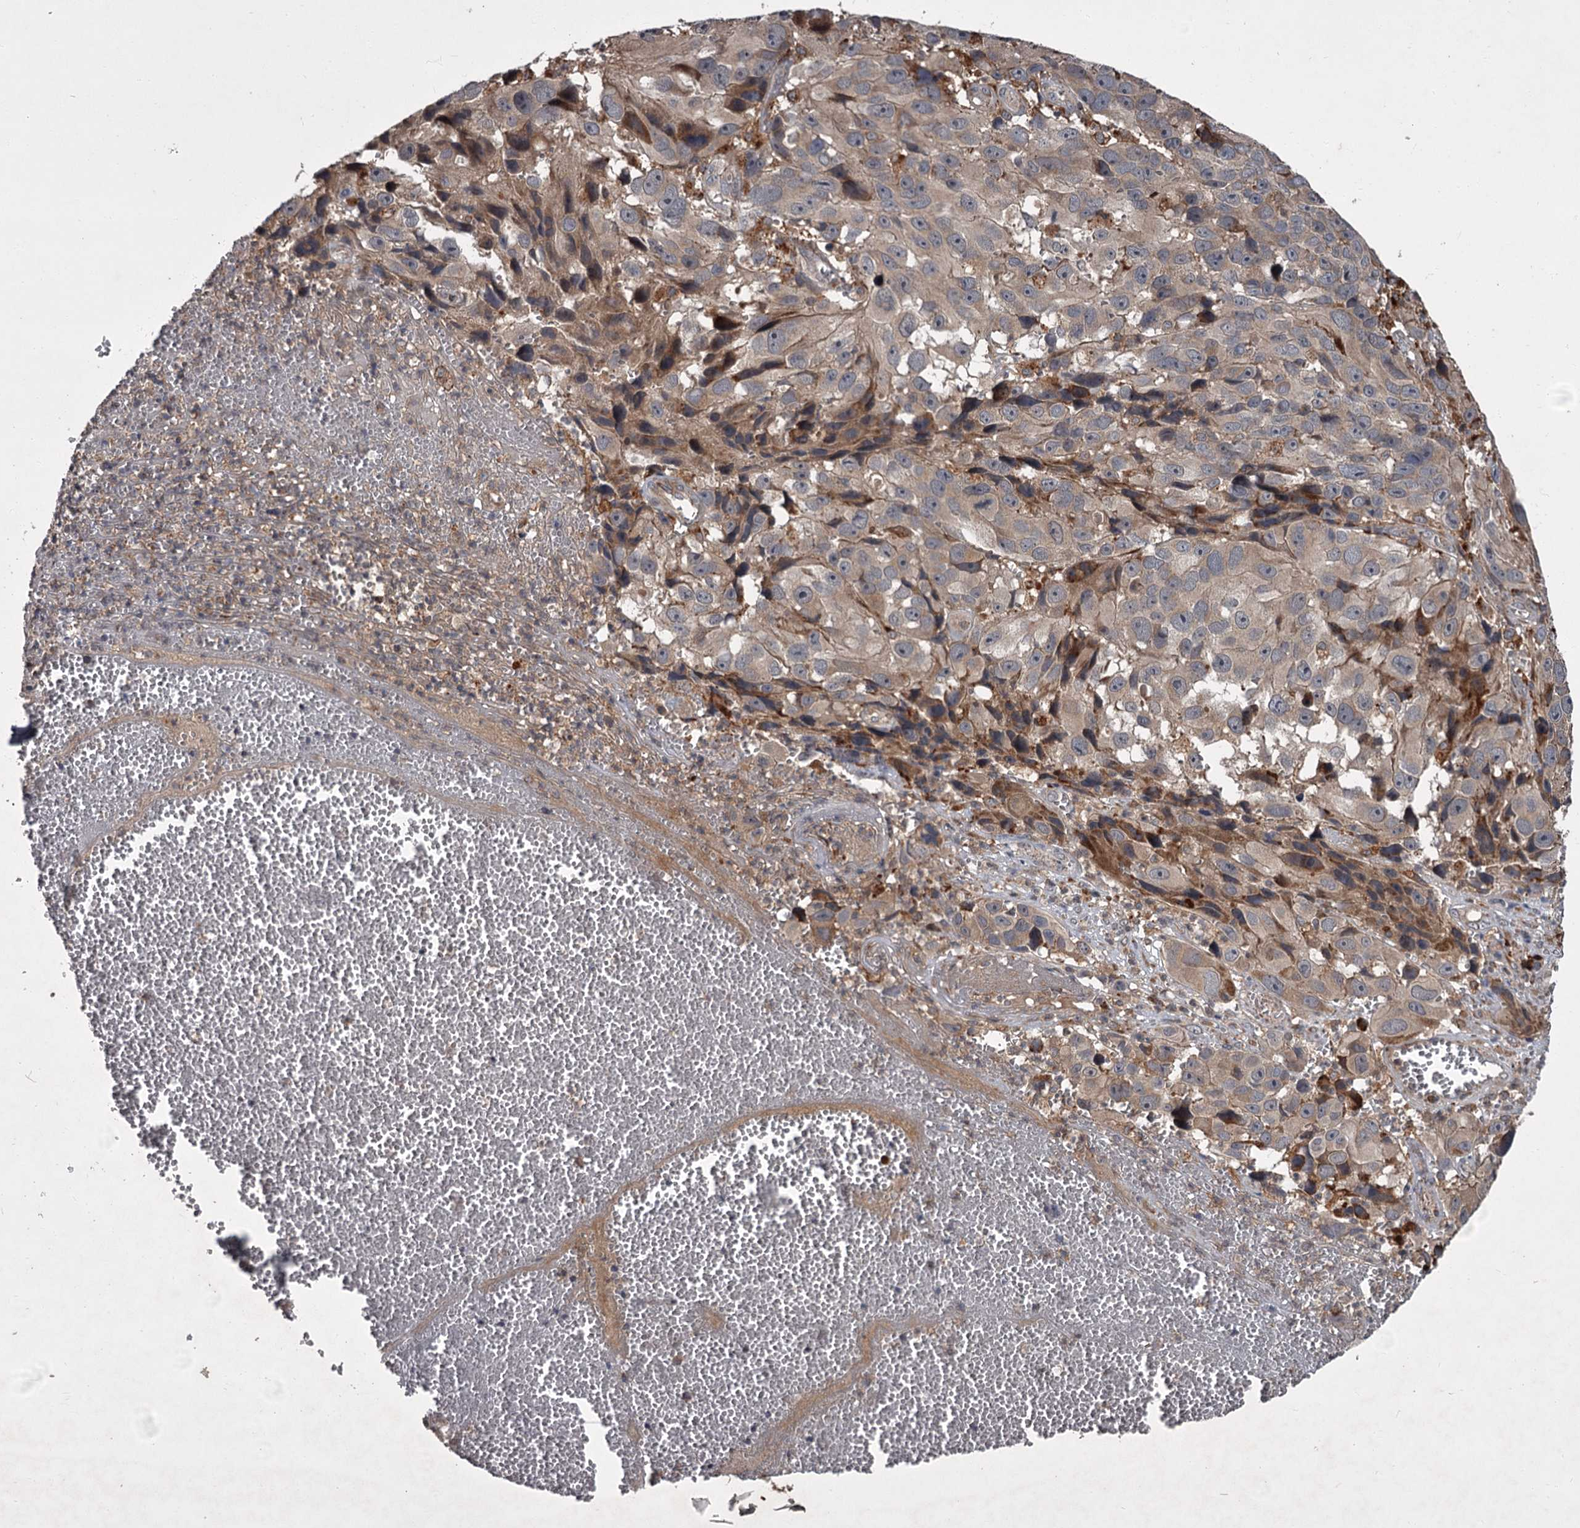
{"staining": {"intensity": "weak", "quantity": "25%-75%", "location": "cytoplasmic/membranous"}, "tissue": "melanoma", "cell_type": "Tumor cells", "image_type": "cancer", "snomed": [{"axis": "morphology", "description": "Malignant melanoma, NOS"}, {"axis": "topography", "description": "Skin"}], "caption": "Approximately 25%-75% of tumor cells in human malignant melanoma display weak cytoplasmic/membranous protein staining as visualized by brown immunohistochemical staining.", "gene": "UNC93B1", "patient": {"sex": "male", "age": 84}}